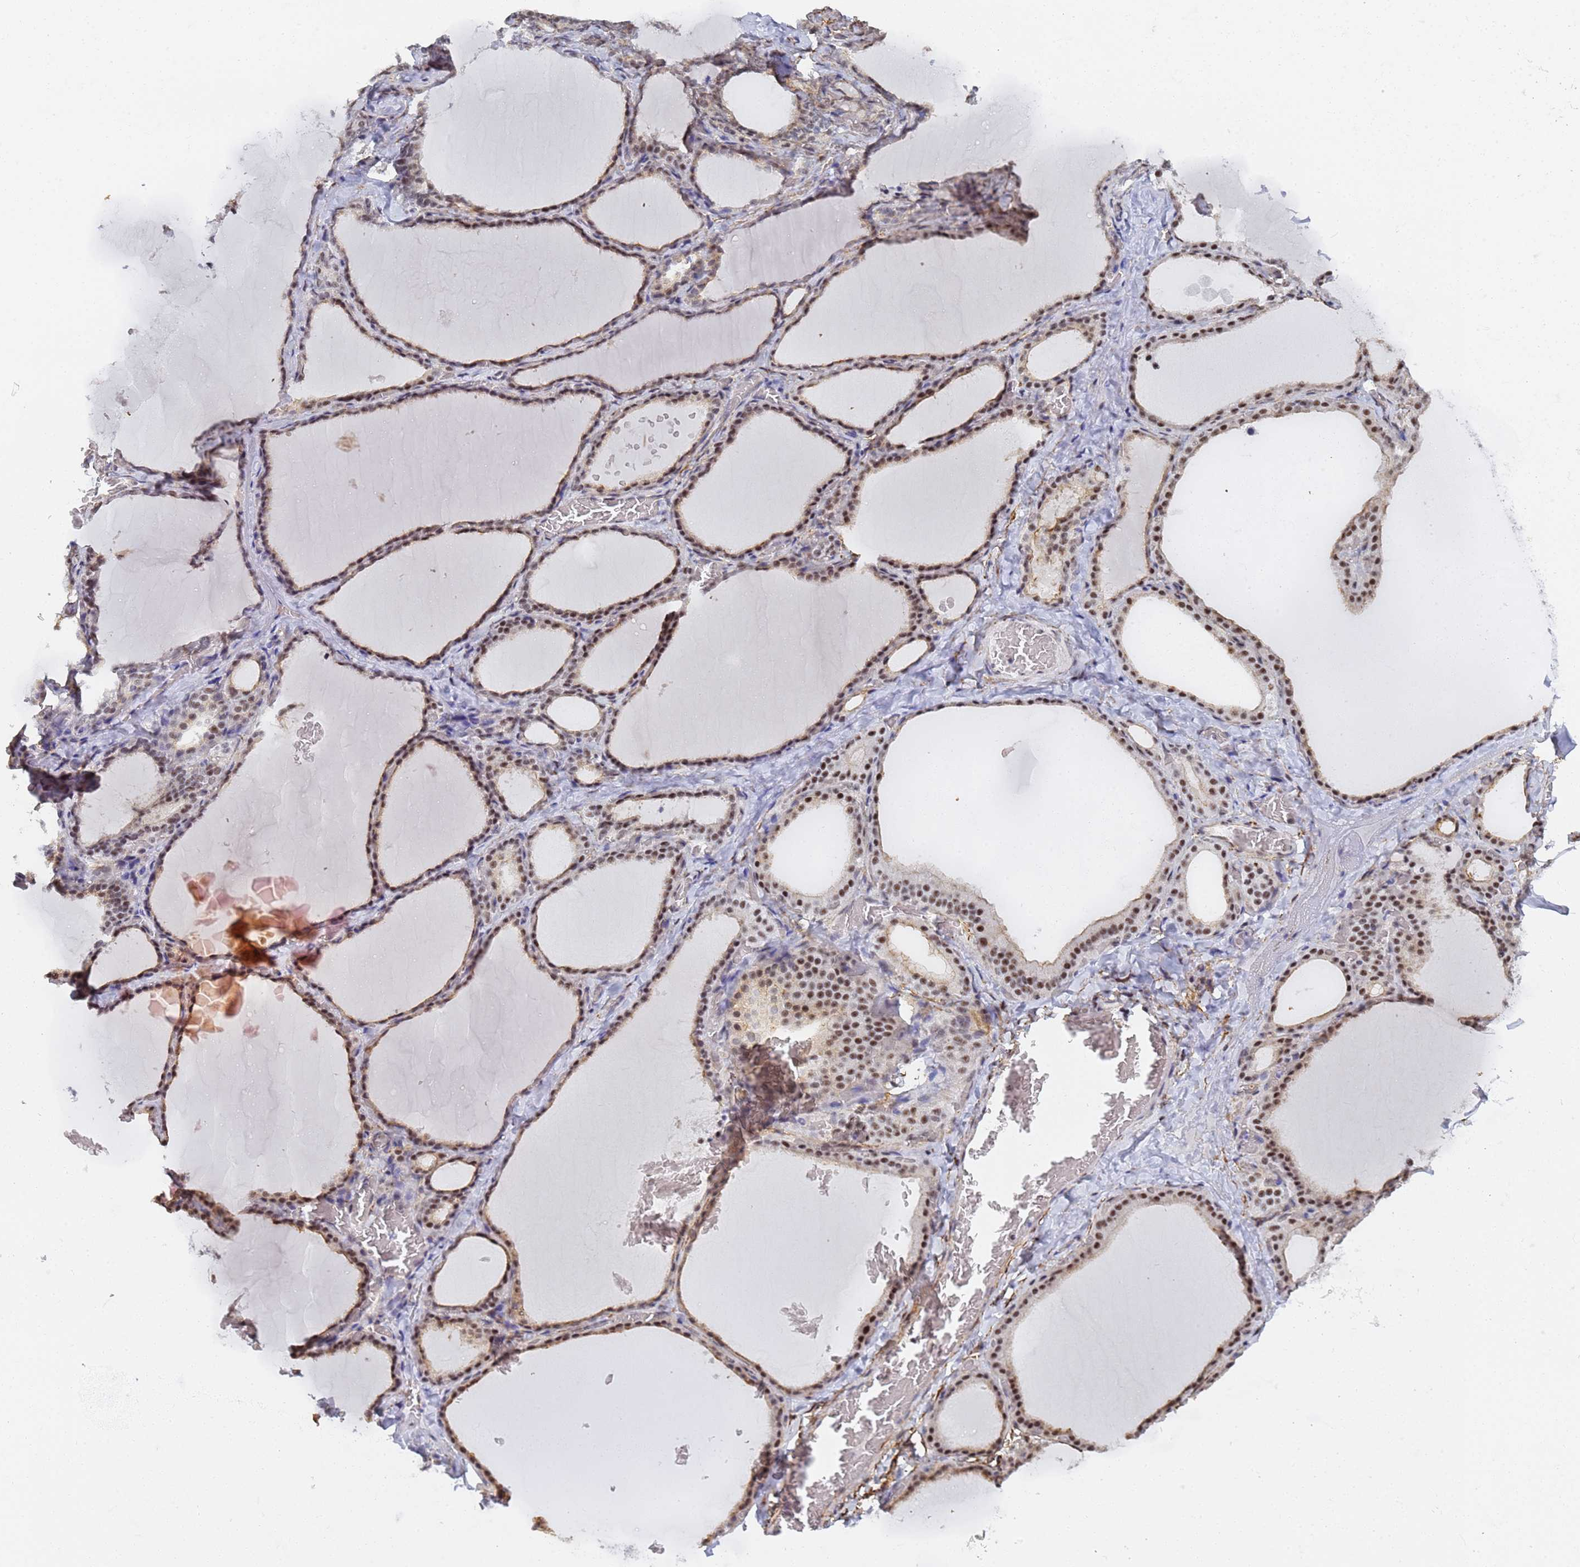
{"staining": {"intensity": "moderate", "quantity": ">75%", "location": "cytoplasmic/membranous,nuclear"}, "tissue": "thyroid gland", "cell_type": "Glandular cells", "image_type": "normal", "snomed": [{"axis": "morphology", "description": "Normal tissue, NOS"}, {"axis": "topography", "description": "Thyroid gland"}], "caption": "Immunohistochemical staining of unremarkable human thyroid gland reveals moderate cytoplasmic/membranous,nuclear protein expression in about >75% of glandular cells. (IHC, brightfield microscopy, high magnification).", "gene": "PRRT4", "patient": {"sex": "female", "age": 39}}